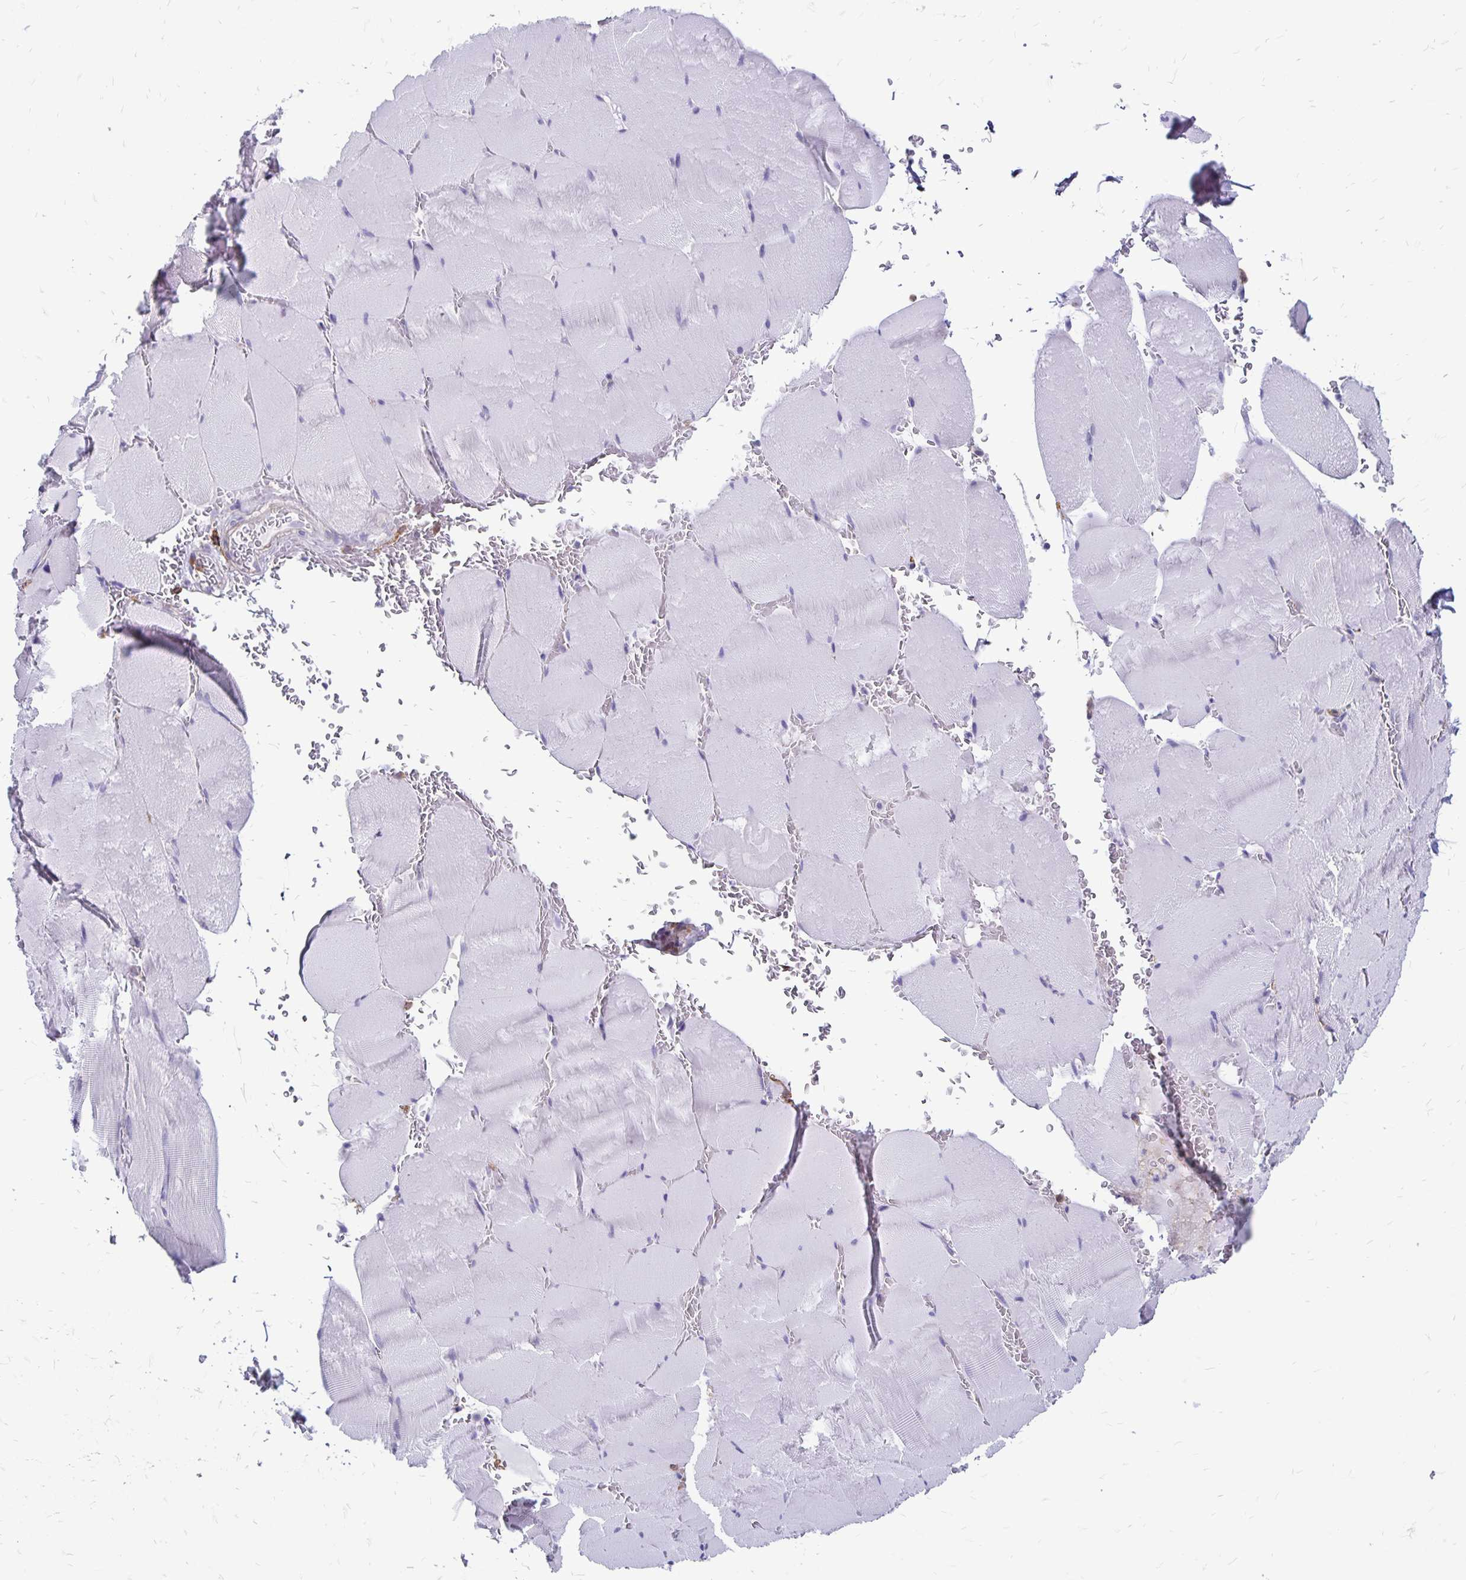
{"staining": {"intensity": "negative", "quantity": "none", "location": "none"}, "tissue": "skeletal muscle", "cell_type": "Myocytes", "image_type": "normal", "snomed": [{"axis": "morphology", "description": "Normal tissue, NOS"}, {"axis": "topography", "description": "Skeletal muscle"}, {"axis": "topography", "description": "Head-Neck"}], "caption": "IHC micrograph of benign human skeletal muscle stained for a protein (brown), which demonstrates no staining in myocytes.", "gene": "TNS3", "patient": {"sex": "male", "age": 66}}